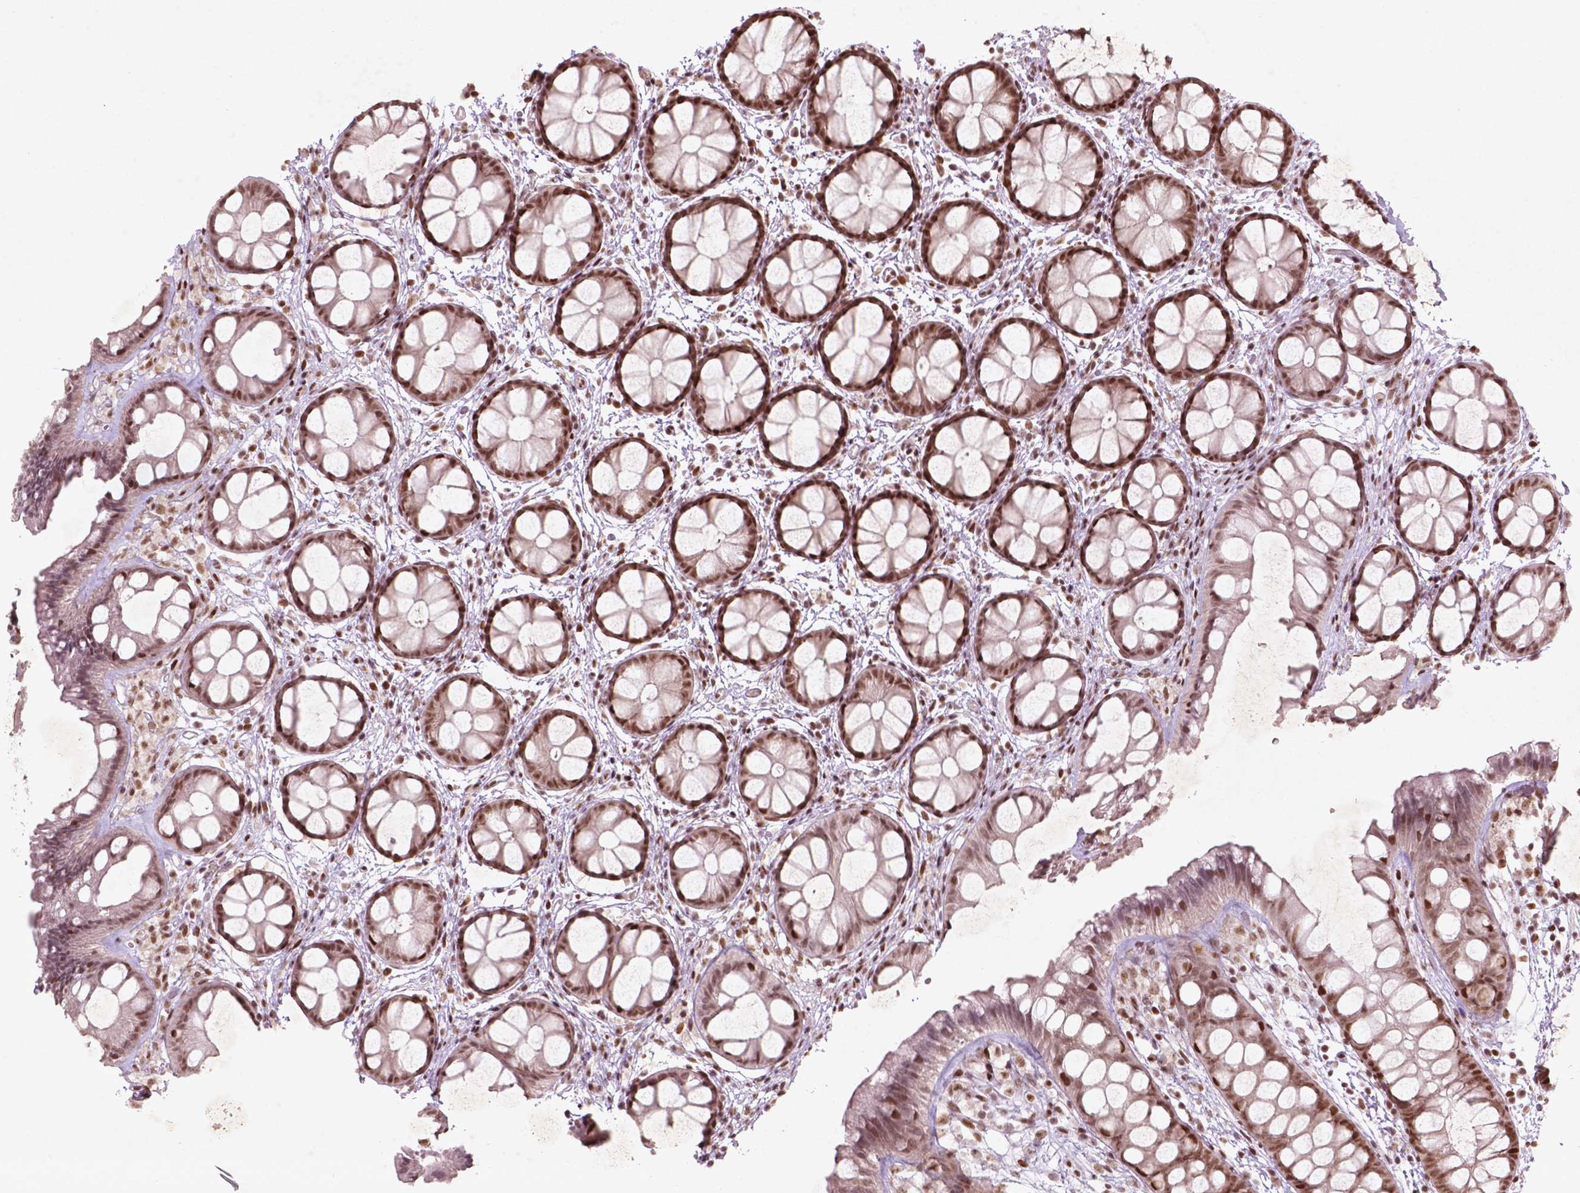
{"staining": {"intensity": "strong", "quantity": "<25%", "location": "nuclear"}, "tissue": "rectum", "cell_type": "Glandular cells", "image_type": "normal", "snomed": [{"axis": "morphology", "description": "Normal tissue, NOS"}, {"axis": "topography", "description": "Rectum"}], "caption": "Glandular cells show strong nuclear staining in about <25% of cells in normal rectum.", "gene": "HMG20B", "patient": {"sex": "female", "age": 62}}